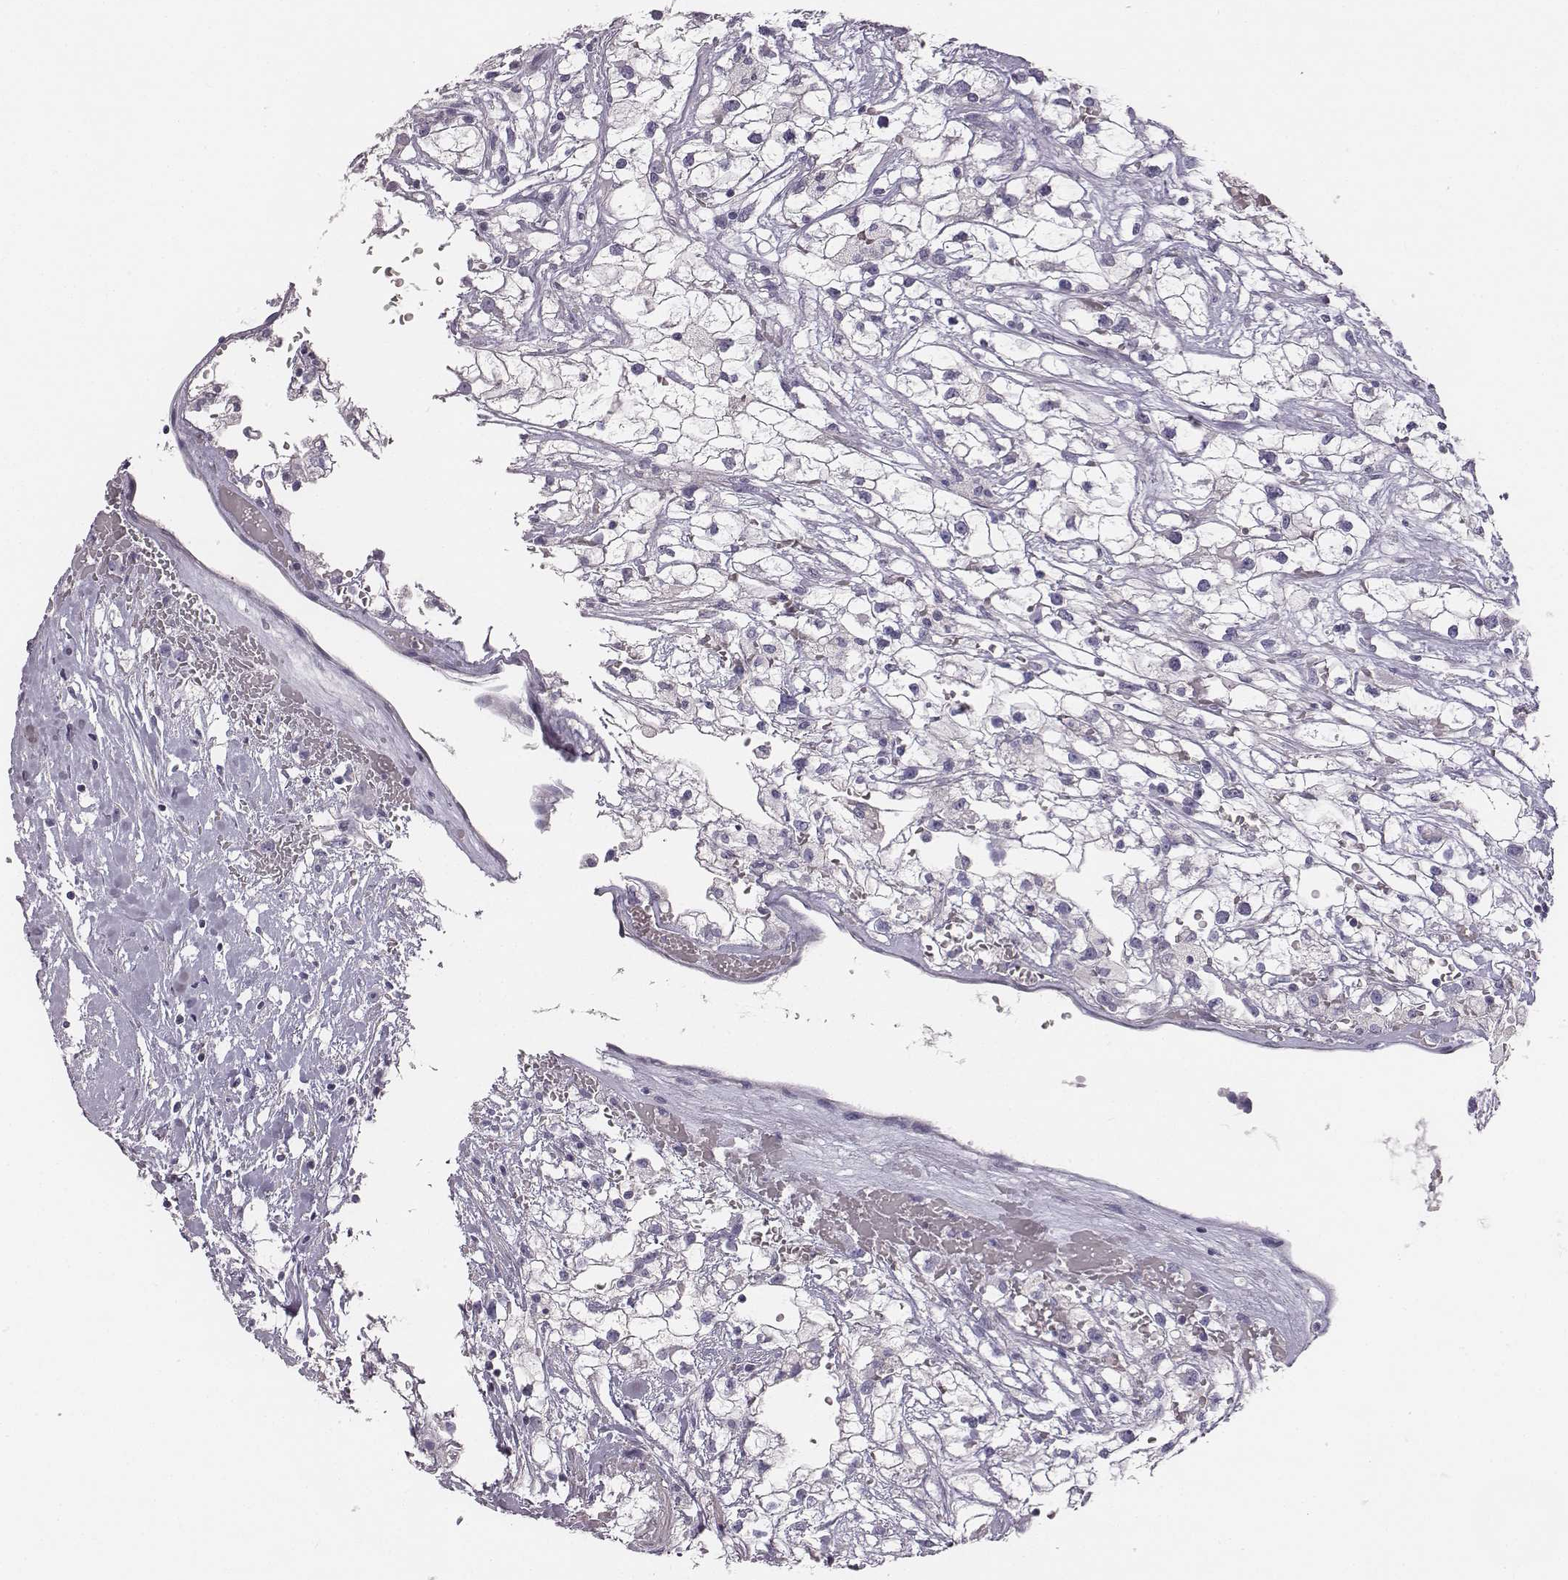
{"staining": {"intensity": "negative", "quantity": "none", "location": "none"}, "tissue": "renal cancer", "cell_type": "Tumor cells", "image_type": "cancer", "snomed": [{"axis": "morphology", "description": "Adenocarcinoma, NOS"}, {"axis": "topography", "description": "Kidney"}], "caption": "Tumor cells show no significant expression in renal cancer.", "gene": "ADAM7", "patient": {"sex": "male", "age": 59}}